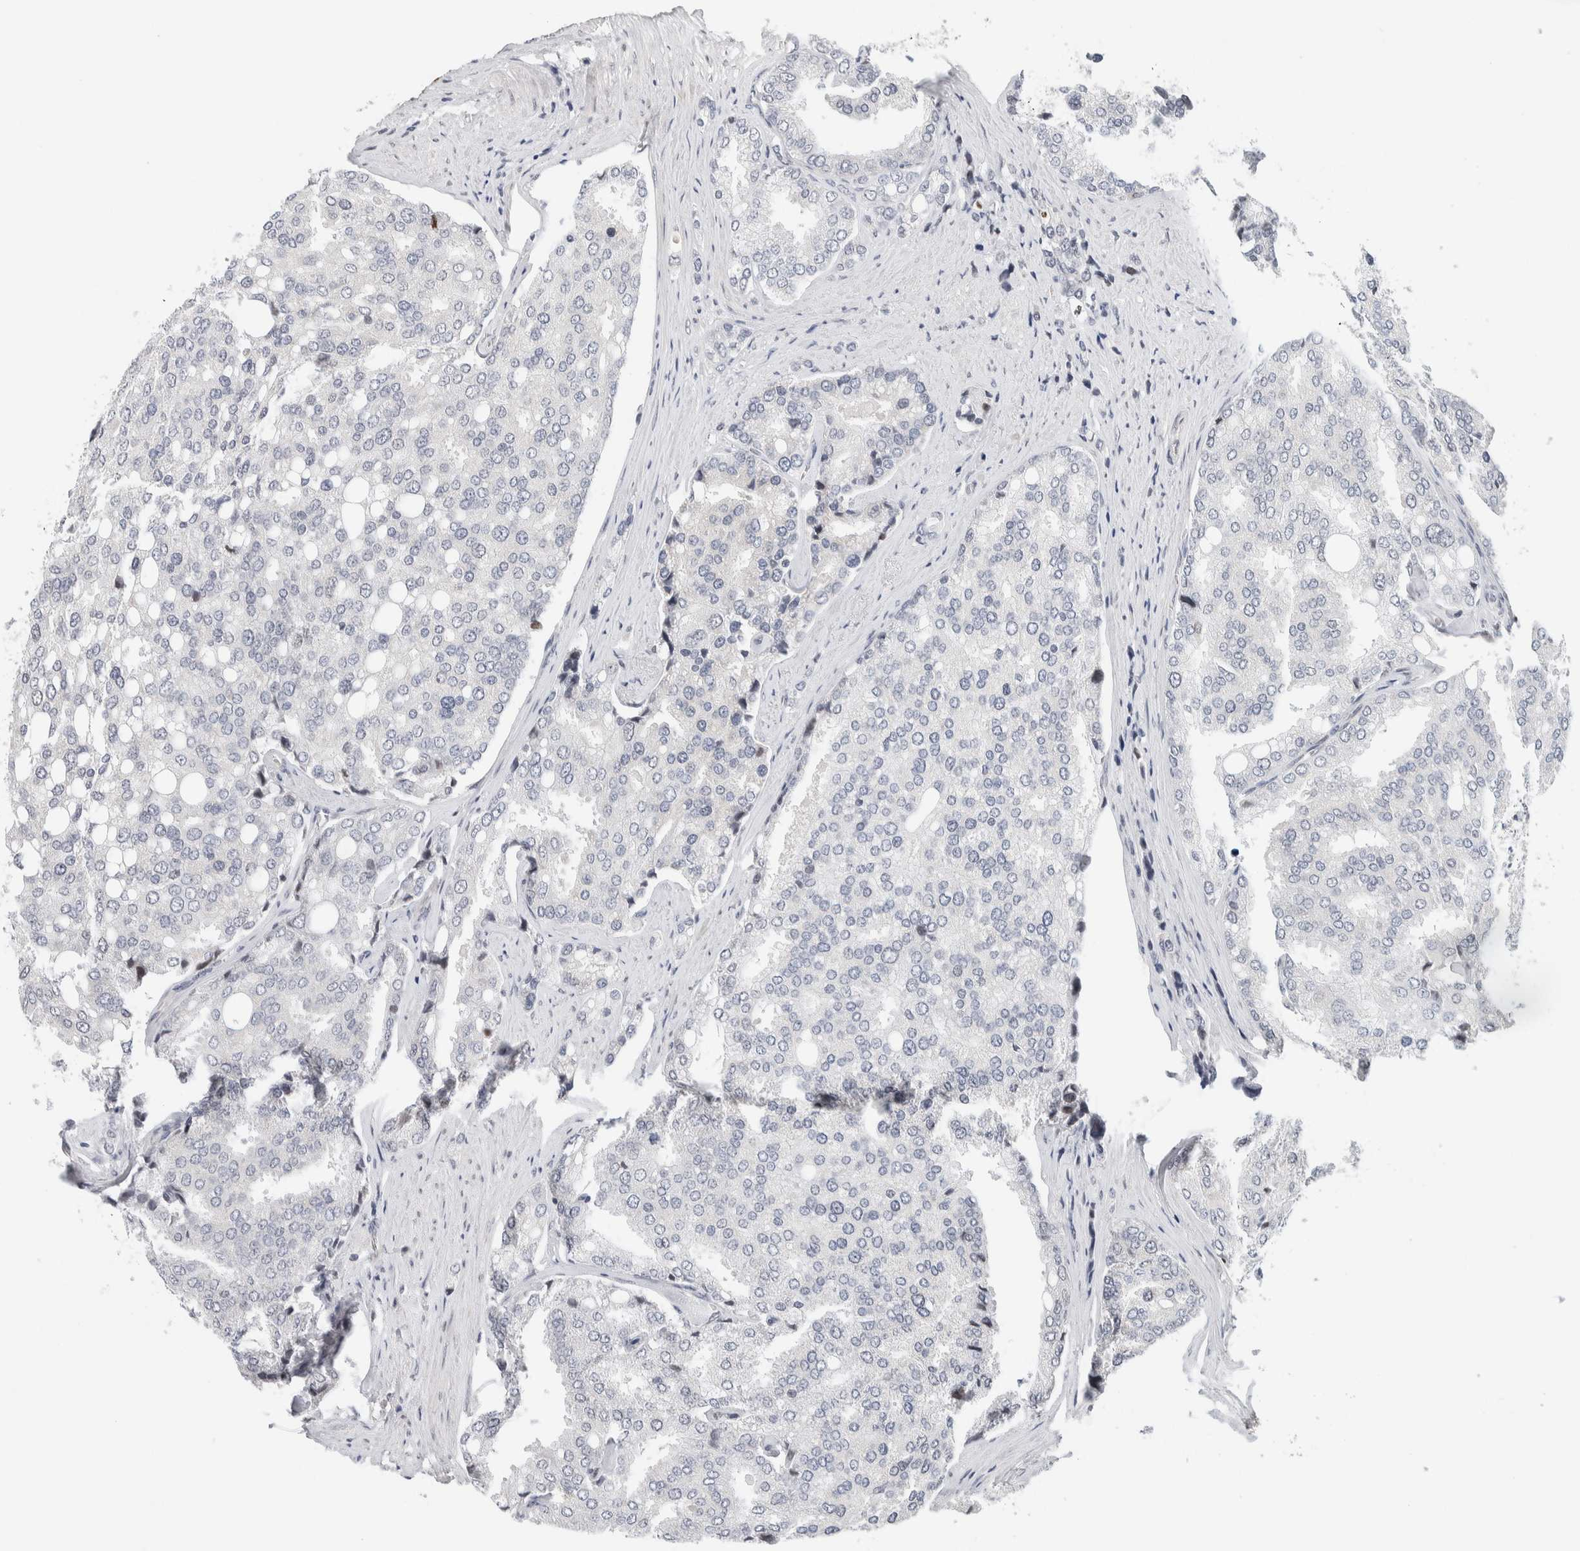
{"staining": {"intensity": "negative", "quantity": "none", "location": "none"}, "tissue": "prostate cancer", "cell_type": "Tumor cells", "image_type": "cancer", "snomed": [{"axis": "morphology", "description": "Adenocarcinoma, High grade"}, {"axis": "topography", "description": "Prostate"}], "caption": "IHC photomicrograph of human high-grade adenocarcinoma (prostate) stained for a protein (brown), which shows no positivity in tumor cells. (Stains: DAB (3,3'-diaminobenzidine) immunohistochemistry with hematoxylin counter stain, Microscopy: brightfield microscopy at high magnification).", "gene": "NEUROD1", "patient": {"sex": "male", "age": 50}}